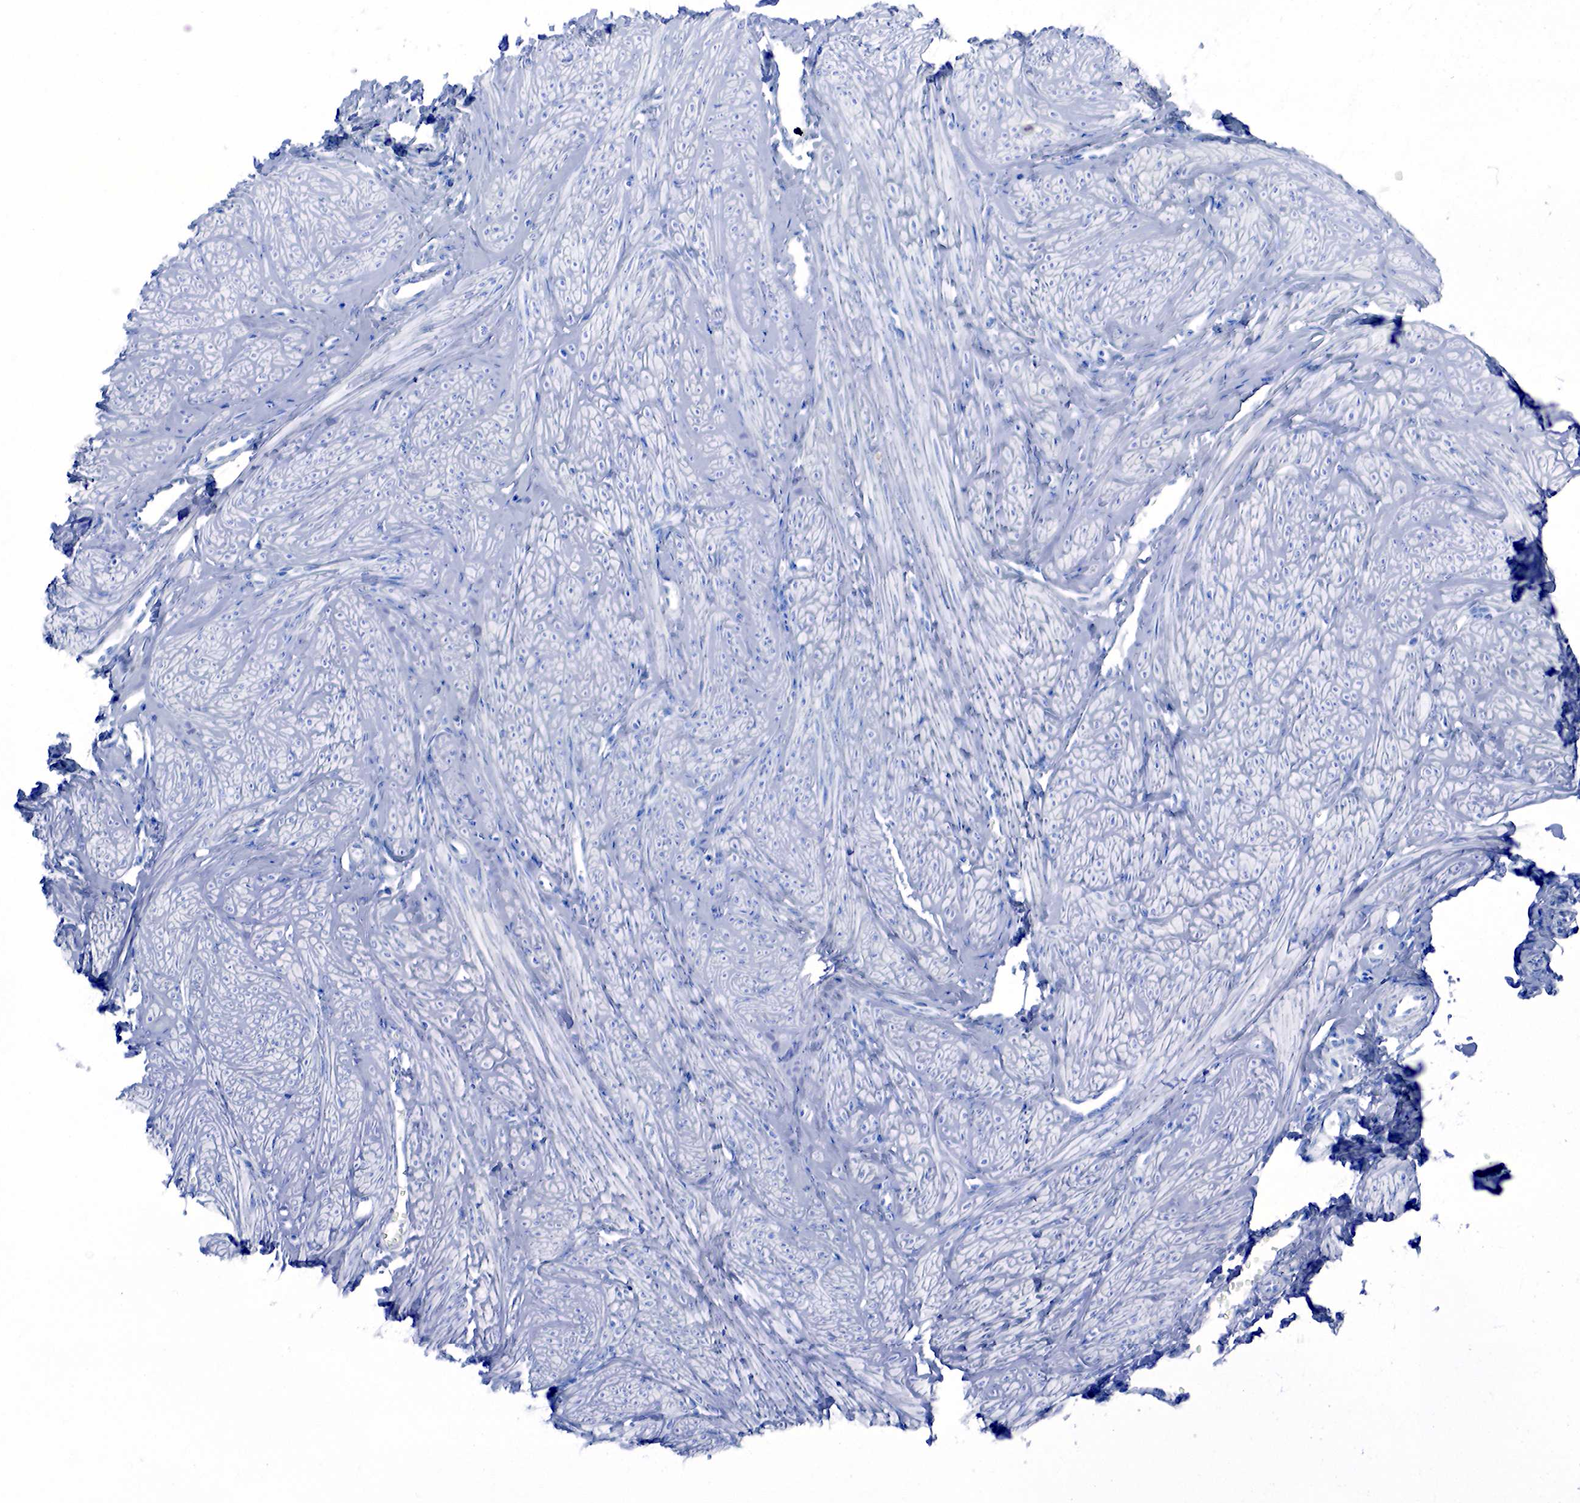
{"staining": {"intensity": "negative", "quantity": "none", "location": "none"}, "tissue": "smooth muscle", "cell_type": "Smooth muscle cells", "image_type": "normal", "snomed": [{"axis": "morphology", "description": "Normal tissue, NOS"}, {"axis": "topography", "description": "Uterus"}], "caption": "A photomicrograph of smooth muscle stained for a protein demonstrates no brown staining in smooth muscle cells.", "gene": "CHGA", "patient": {"sex": "female", "age": 45}}